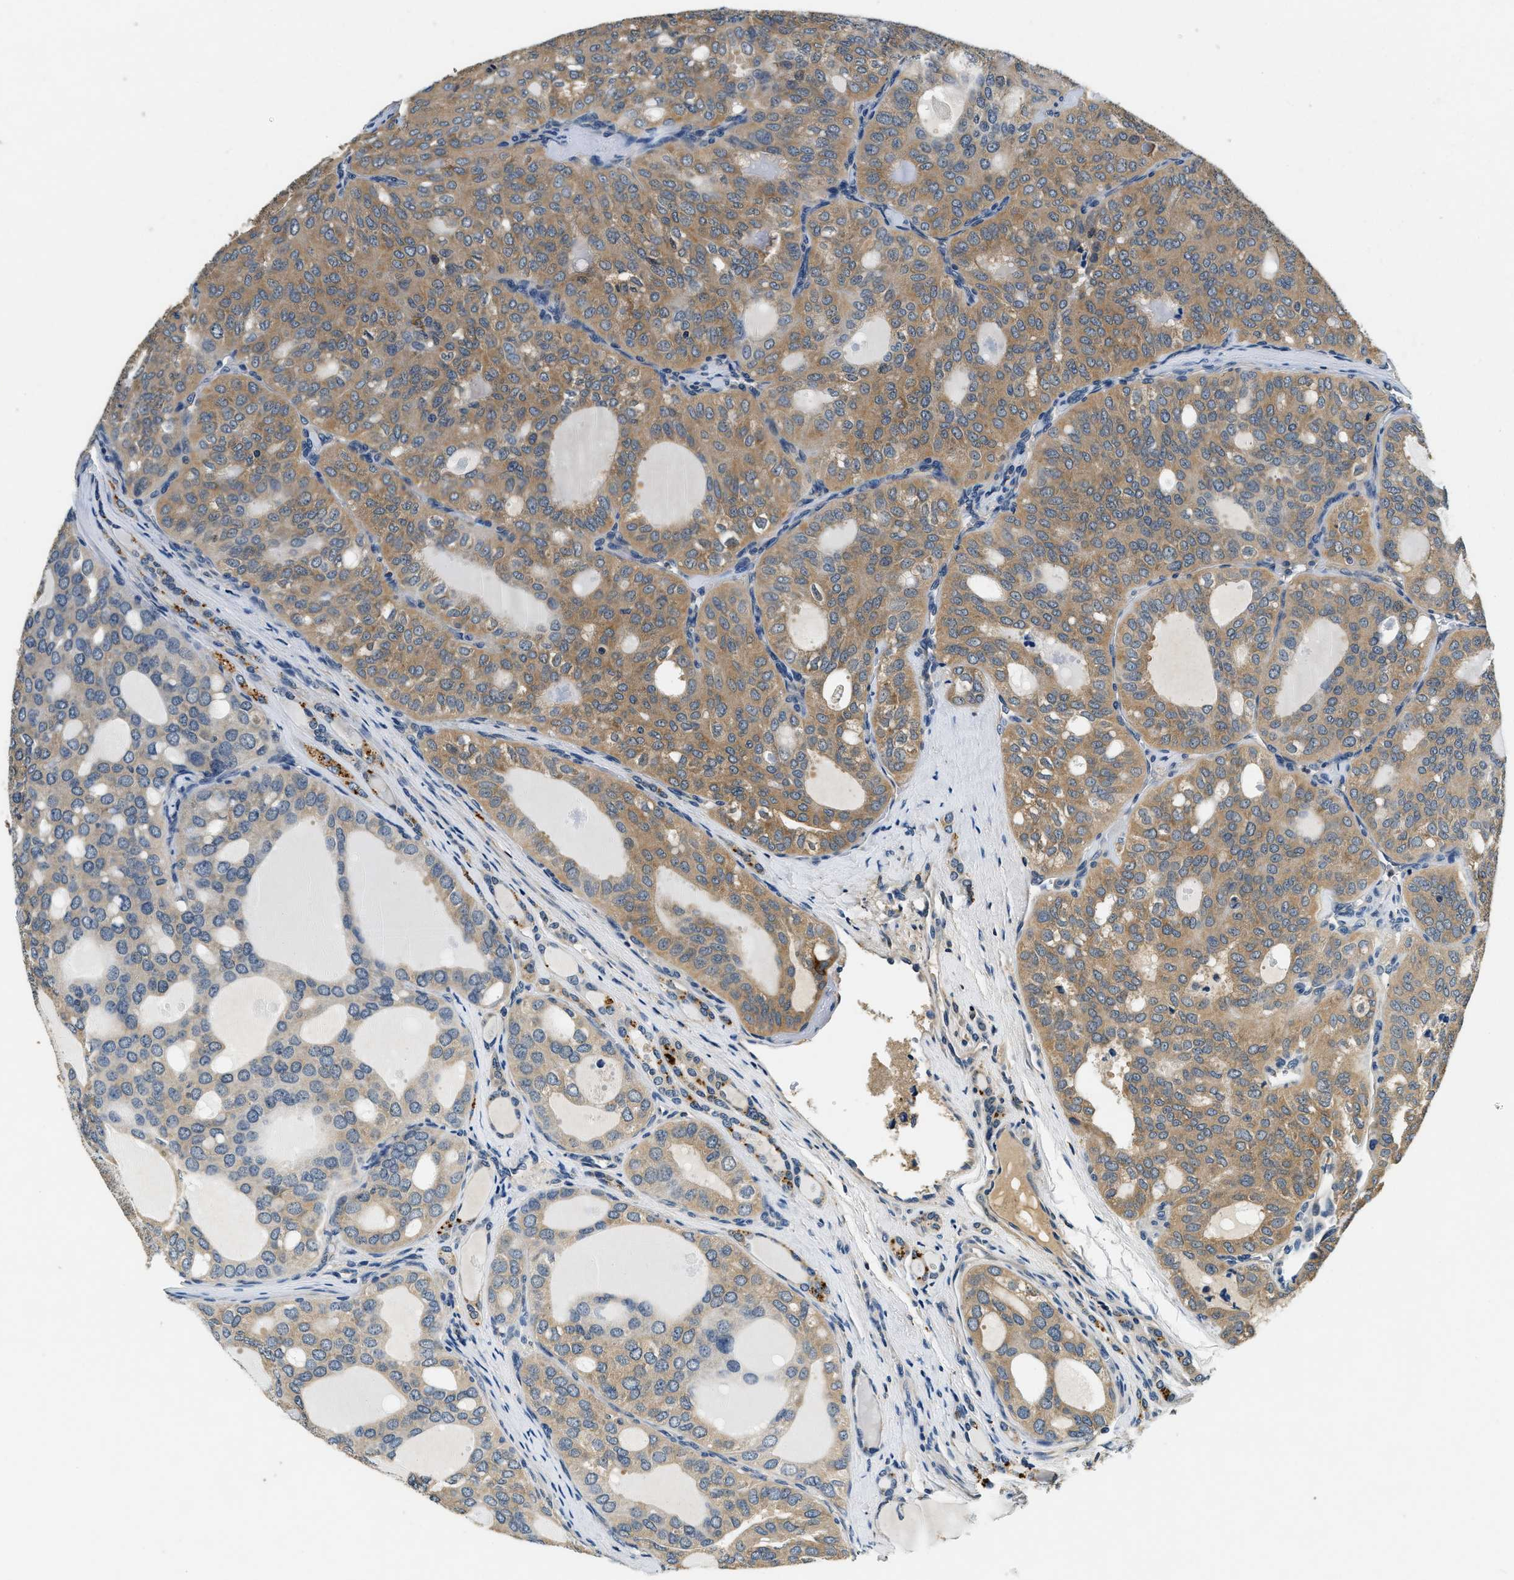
{"staining": {"intensity": "moderate", "quantity": ">75%", "location": "cytoplasmic/membranous"}, "tissue": "thyroid cancer", "cell_type": "Tumor cells", "image_type": "cancer", "snomed": [{"axis": "morphology", "description": "Follicular adenoma carcinoma, NOS"}, {"axis": "topography", "description": "Thyroid gland"}], "caption": "Immunohistochemistry (DAB (3,3'-diaminobenzidine)) staining of human follicular adenoma carcinoma (thyroid) displays moderate cytoplasmic/membranous protein staining in approximately >75% of tumor cells. (Stains: DAB (3,3'-diaminobenzidine) in brown, nuclei in blue, Microscopy: brightfield microscopy at high magnification).", "gene": "RESF1", "patient": {"sex": "male", "age": 75}}